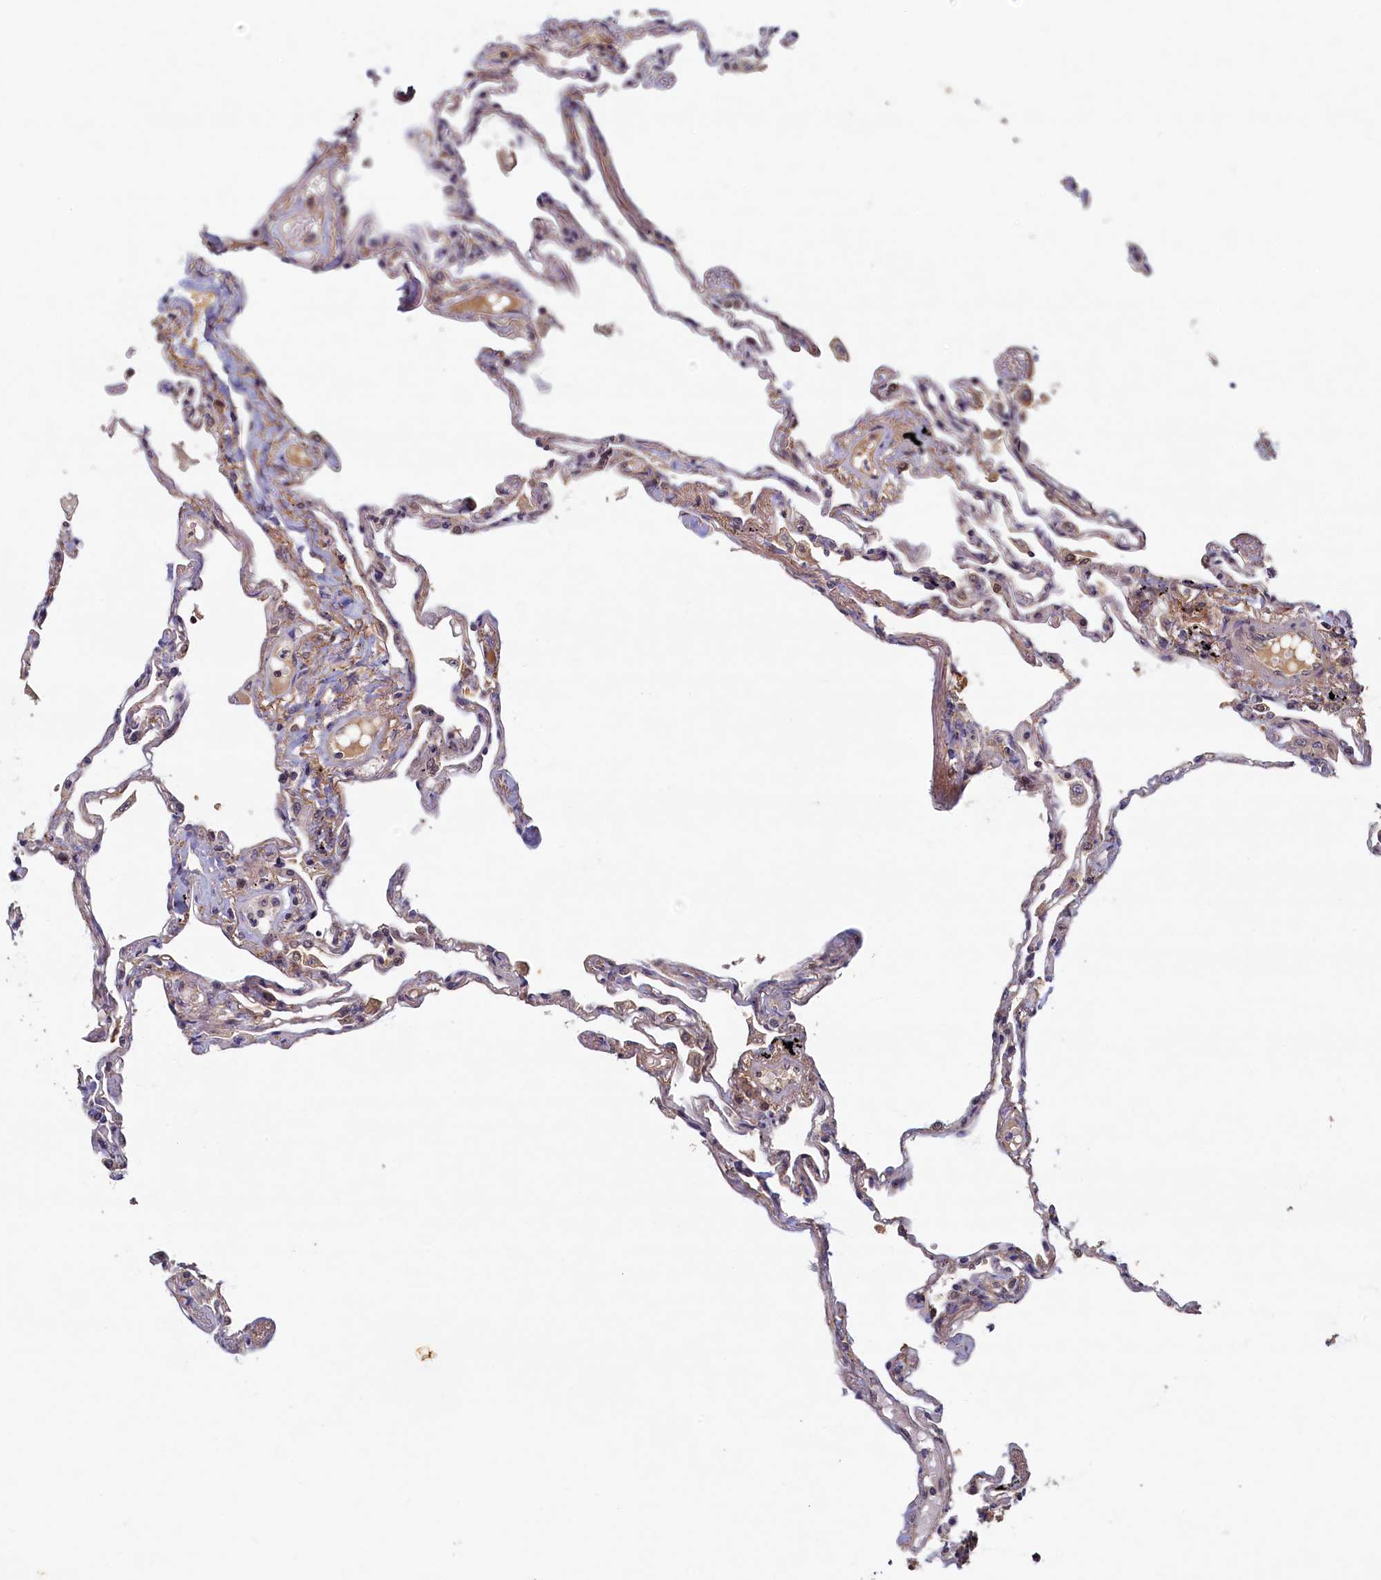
{"staining": {"intensity": "weak", "quantity": "25%-75%", "location": "cytoplasmic/membranous"}, "tissue": "lung", "cell_type": "Alveolar cells", "image_type": "normal", "snomed": [{"axis": "morphology", "description": "Normal tissue, NOS"}, {"axis": "topography", "description": "Lung"}], "caption": "Unremarkable lung demonstrates weak cytoplasmic/membranous positivity in approximately 25%-75% of alveolar cells.", "gene": "LCMT2", "patient": {"sex": "female", "age": 67}}